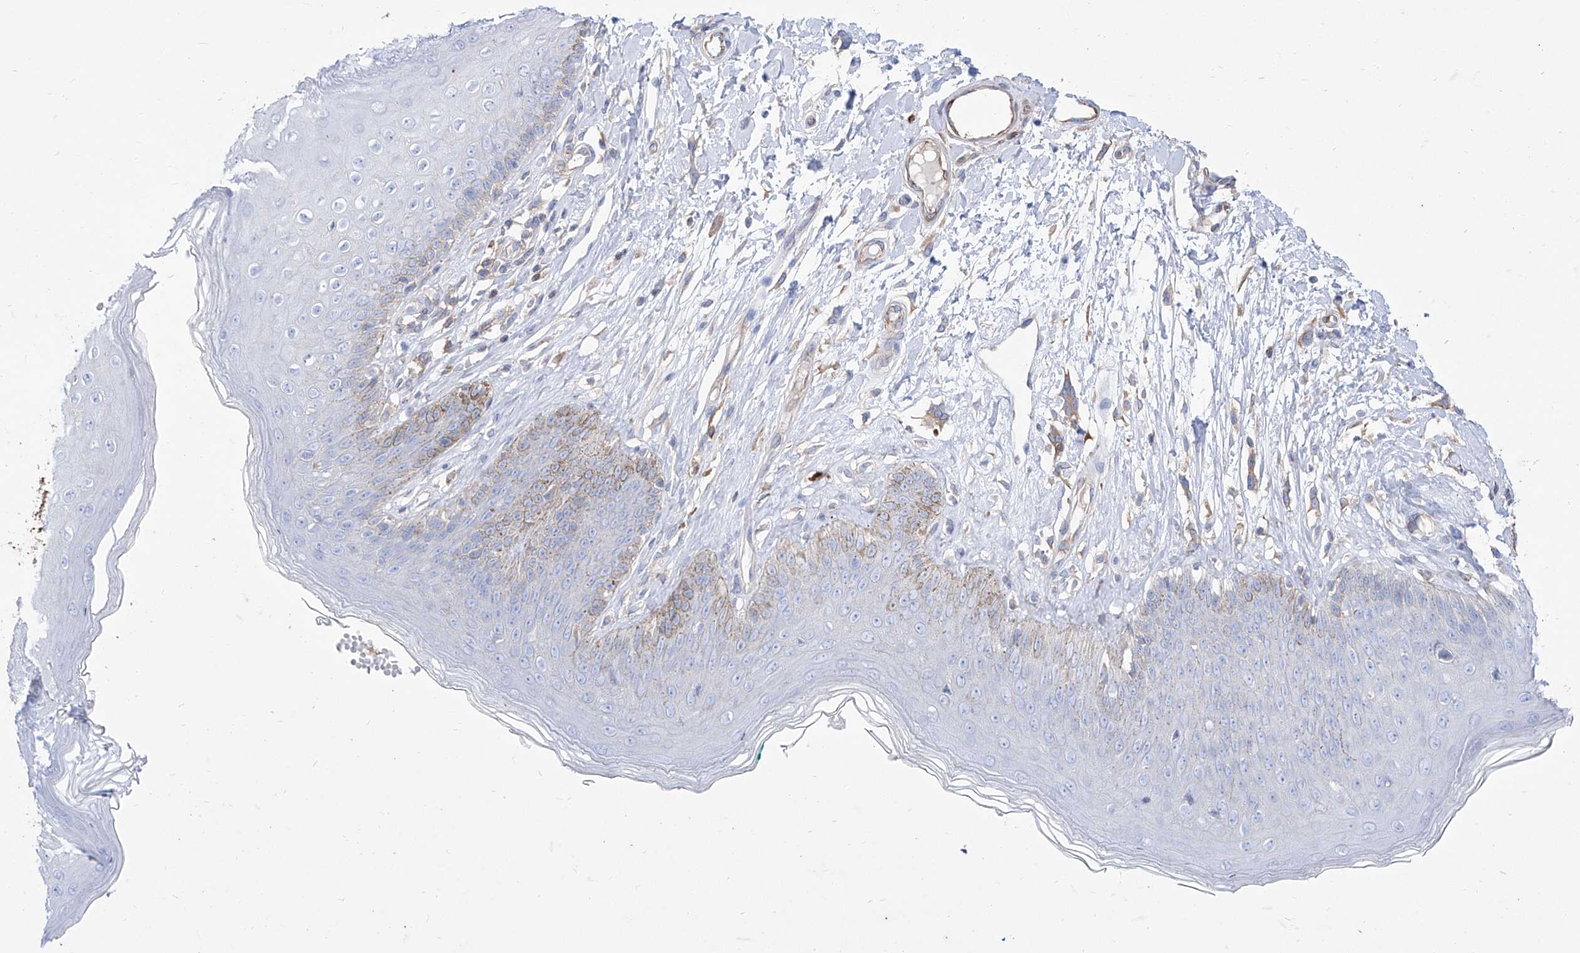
{"staining": {"intensity": "weak", "quantity": "<25%", "location": "cytoplasmic/membranous"}, "tissue": "skin", "cell_type": "Epidermal cells", "image_type": "normal", "snomed": [{"axis": "morphology", "description": "Normal tissue, NOS"}, {"axis": "morphology", "description": "Squamous cell carcinoma, NOS"}, {"axis": "topography", "description": "Vulva"}], "caption": "A high-resolution photomicrograph shows IHC staining of unremarkable skin, which reveals no significant staining in epidermal cells.", "gene": "C1orf74", "patient": {"sex": "female", "age": 85}}